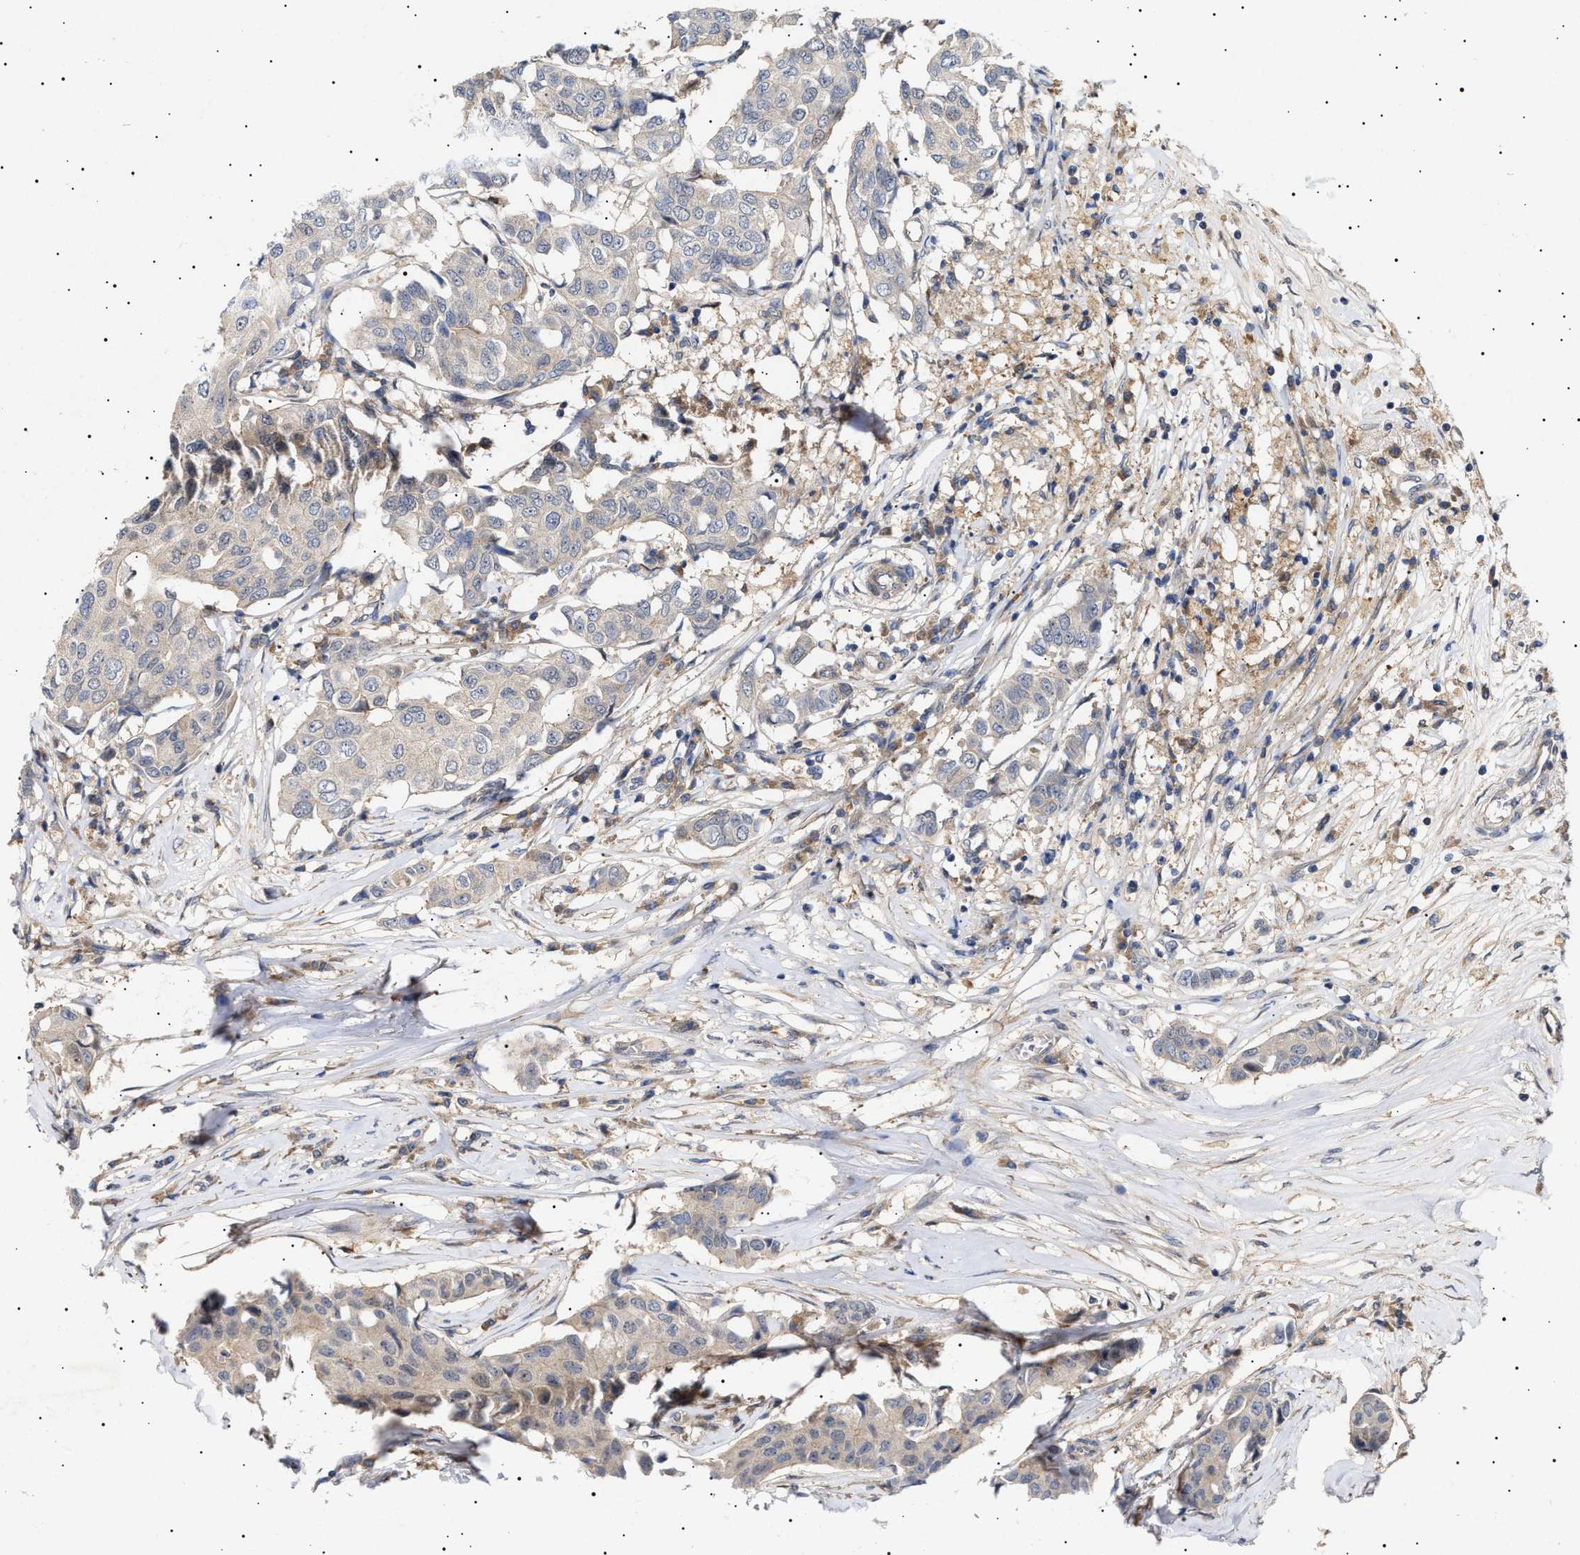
{"staining": {"intensity": "weak", "quantity": "25%-75%", "location": "cytoplasmic/membranous"}, "tissue": "breast cancer", "cell_type": "Tumor cells", "image_type": "cancer", "snomed": [{"axis": "morphology", "description": "Duct carcinoma"}, {"axis": "topography", "description": "Breast"}], "caption": "Weak cytoplasmic/membranous protein positivity is seen in approximately 25%-75% of tumor cells in breast cancer (intraductal carcinoma). The protein is shown in brown color, while the nuclei are stained blue.", "gene": "NPLOC4", "patient": {"sex": "female", "age": 80}}